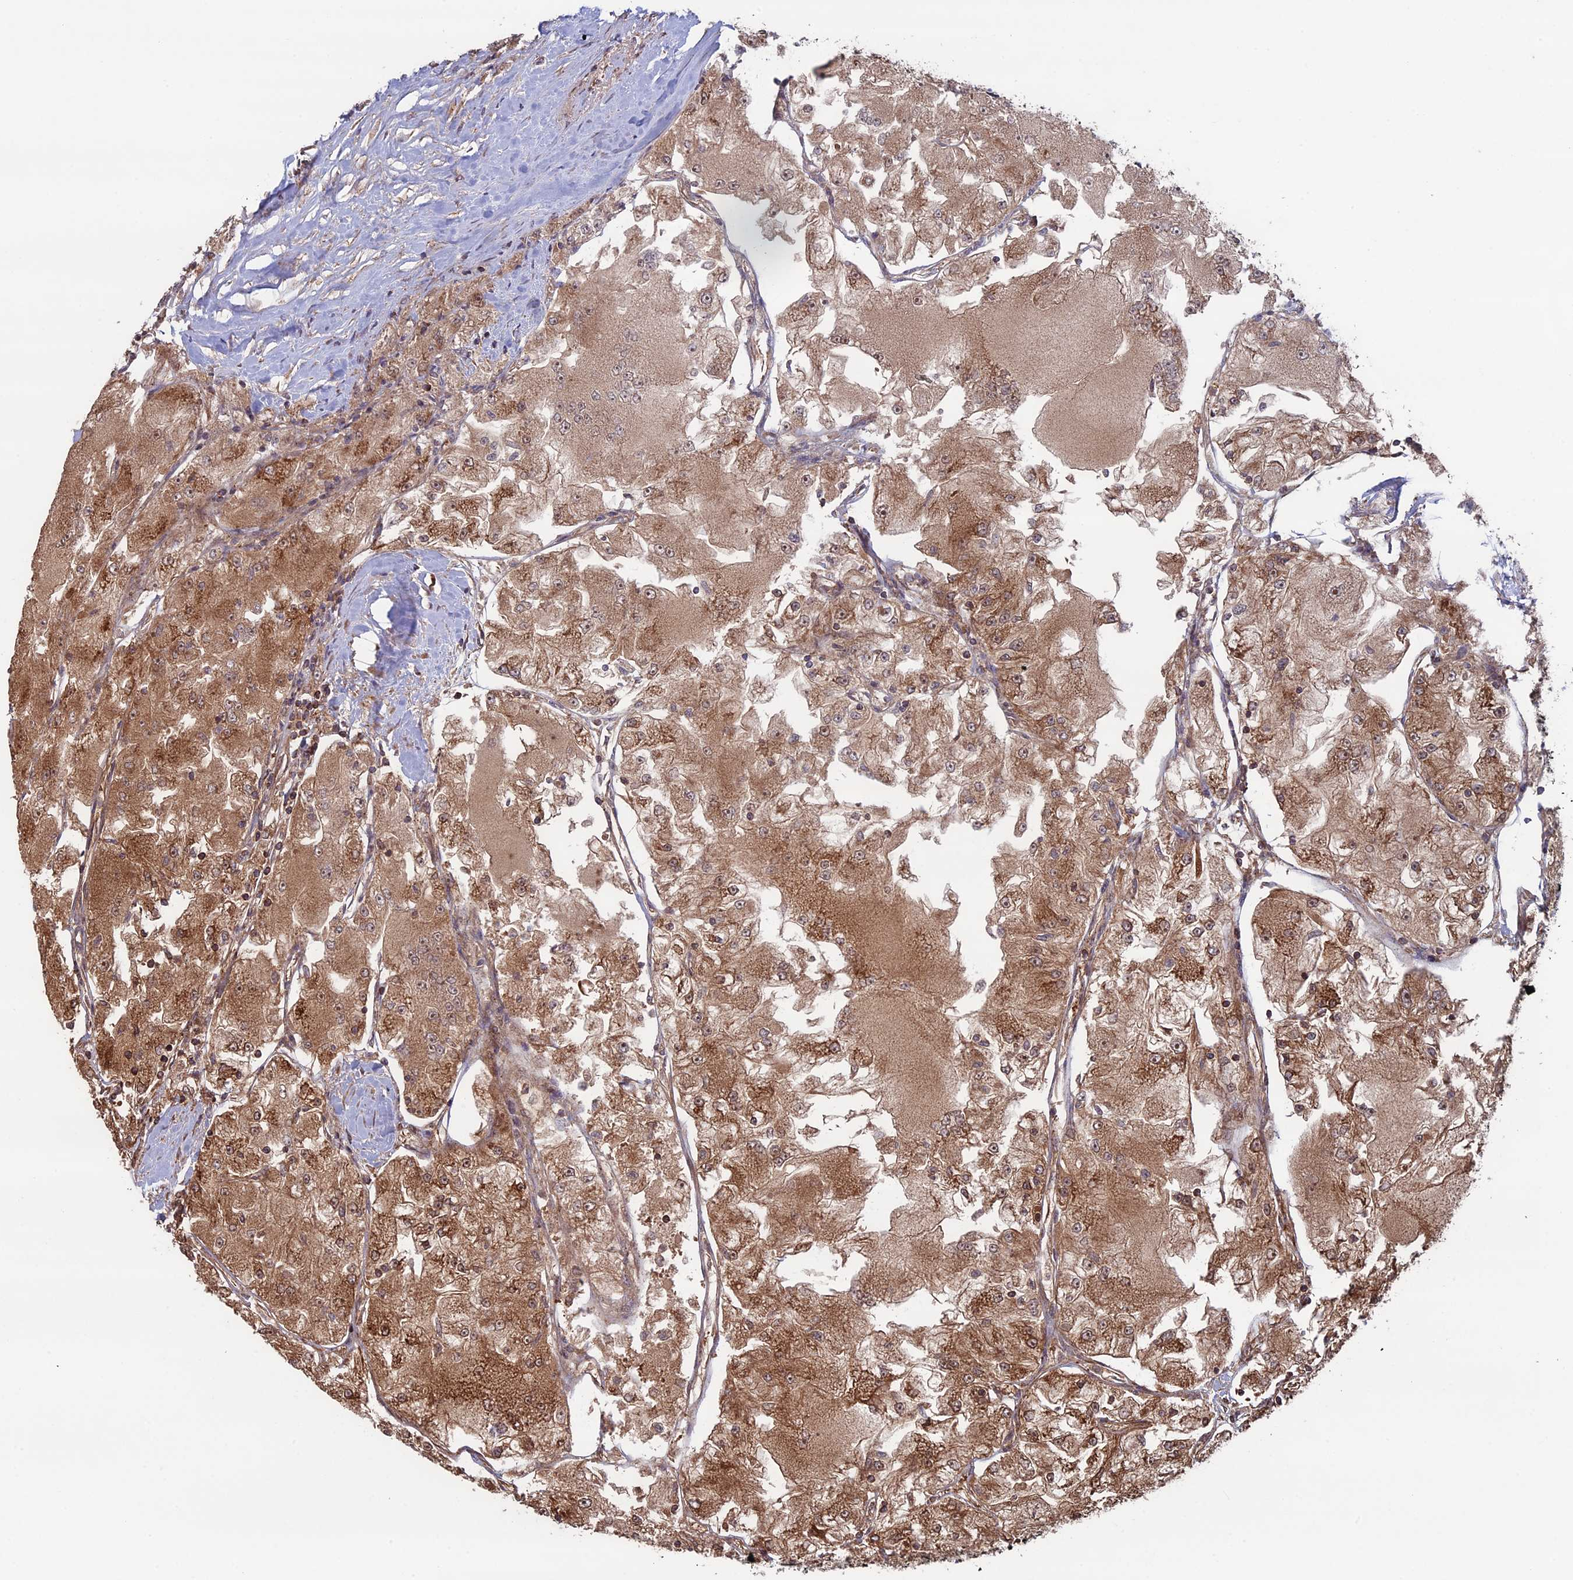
{"staining": {"intensity": "strong", "quantity": "25%-75%", "location": "cytoplasmic/membranous"}, "tissue": "renal cancer", "cell_type": "Tumor cells", "image_type": "cancer", "snomed": [{"axis": "morphology", "description": "Adenocarcinoma, NOS"}, {"axis": "topography", "description": "Kidney"}], "caption": "High-magnification brightfield microscopy of renal cancer stained with DAB (brown) and counterstained with hematoxylin (blue). tumor cells exhibit strong cytoplasmic/membranous staining is identified in approximately25%-75% of cells. Nuclei are stained in blue.", "gene": "CCDC8", "patient": {"sex": "female", "age": 72}}